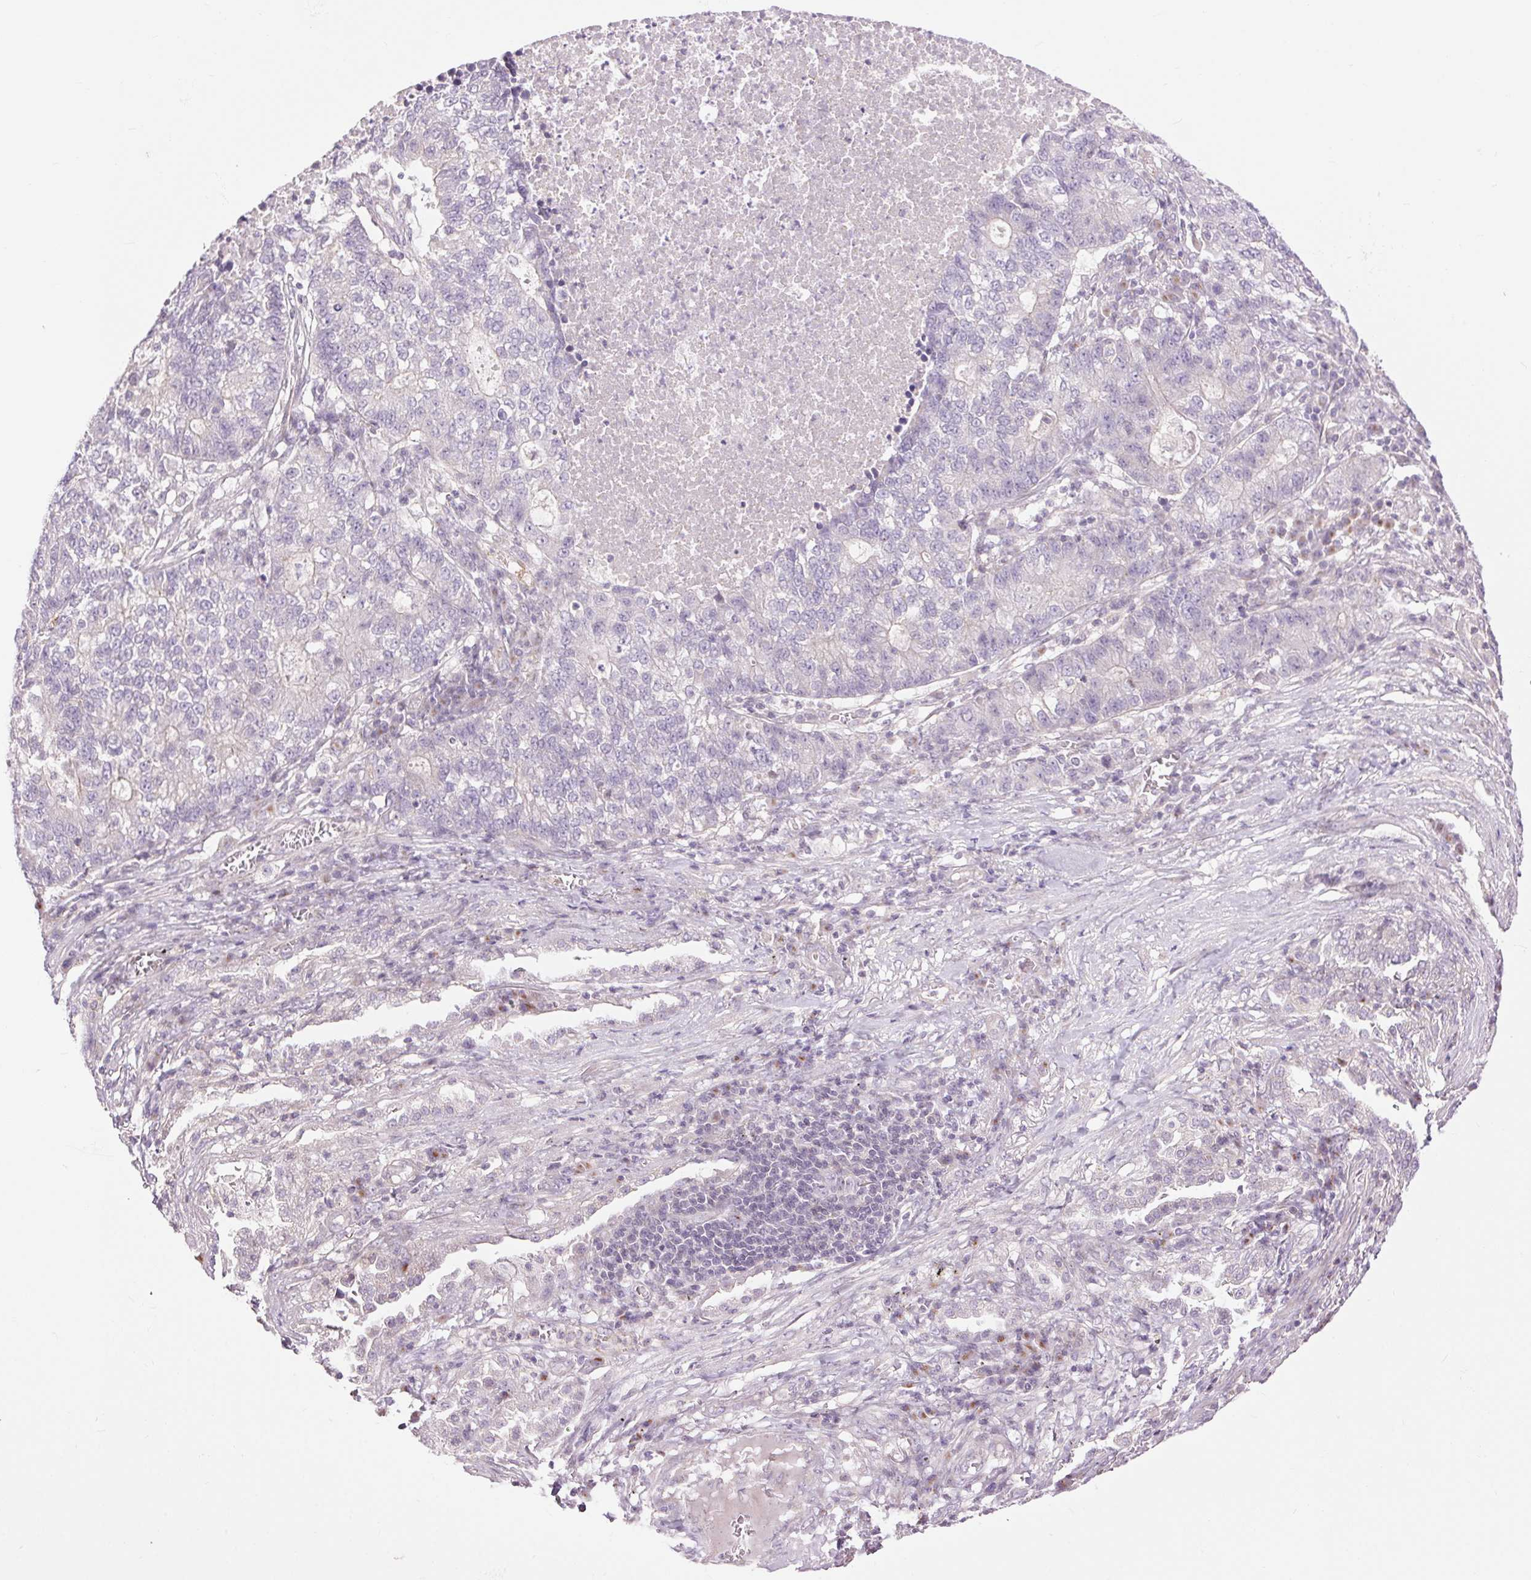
{"staining": {"intensity": "negative", "quantity": "none", "location": "none"}, "tissue": "lung cancer", "cell_type": "Tumor cells", "image_type": "cancer", "snomed": [{"axis": "morphology", "description": "Adenocarcinoma, NOS"}, {"axis": "topography", "description": "Lung"}], "caption": "Tumor cells show no significant expression in adenocarcinoma (lung).", "gene": "CTNNA3", "patient": {"sex": "male", "age": 57}}